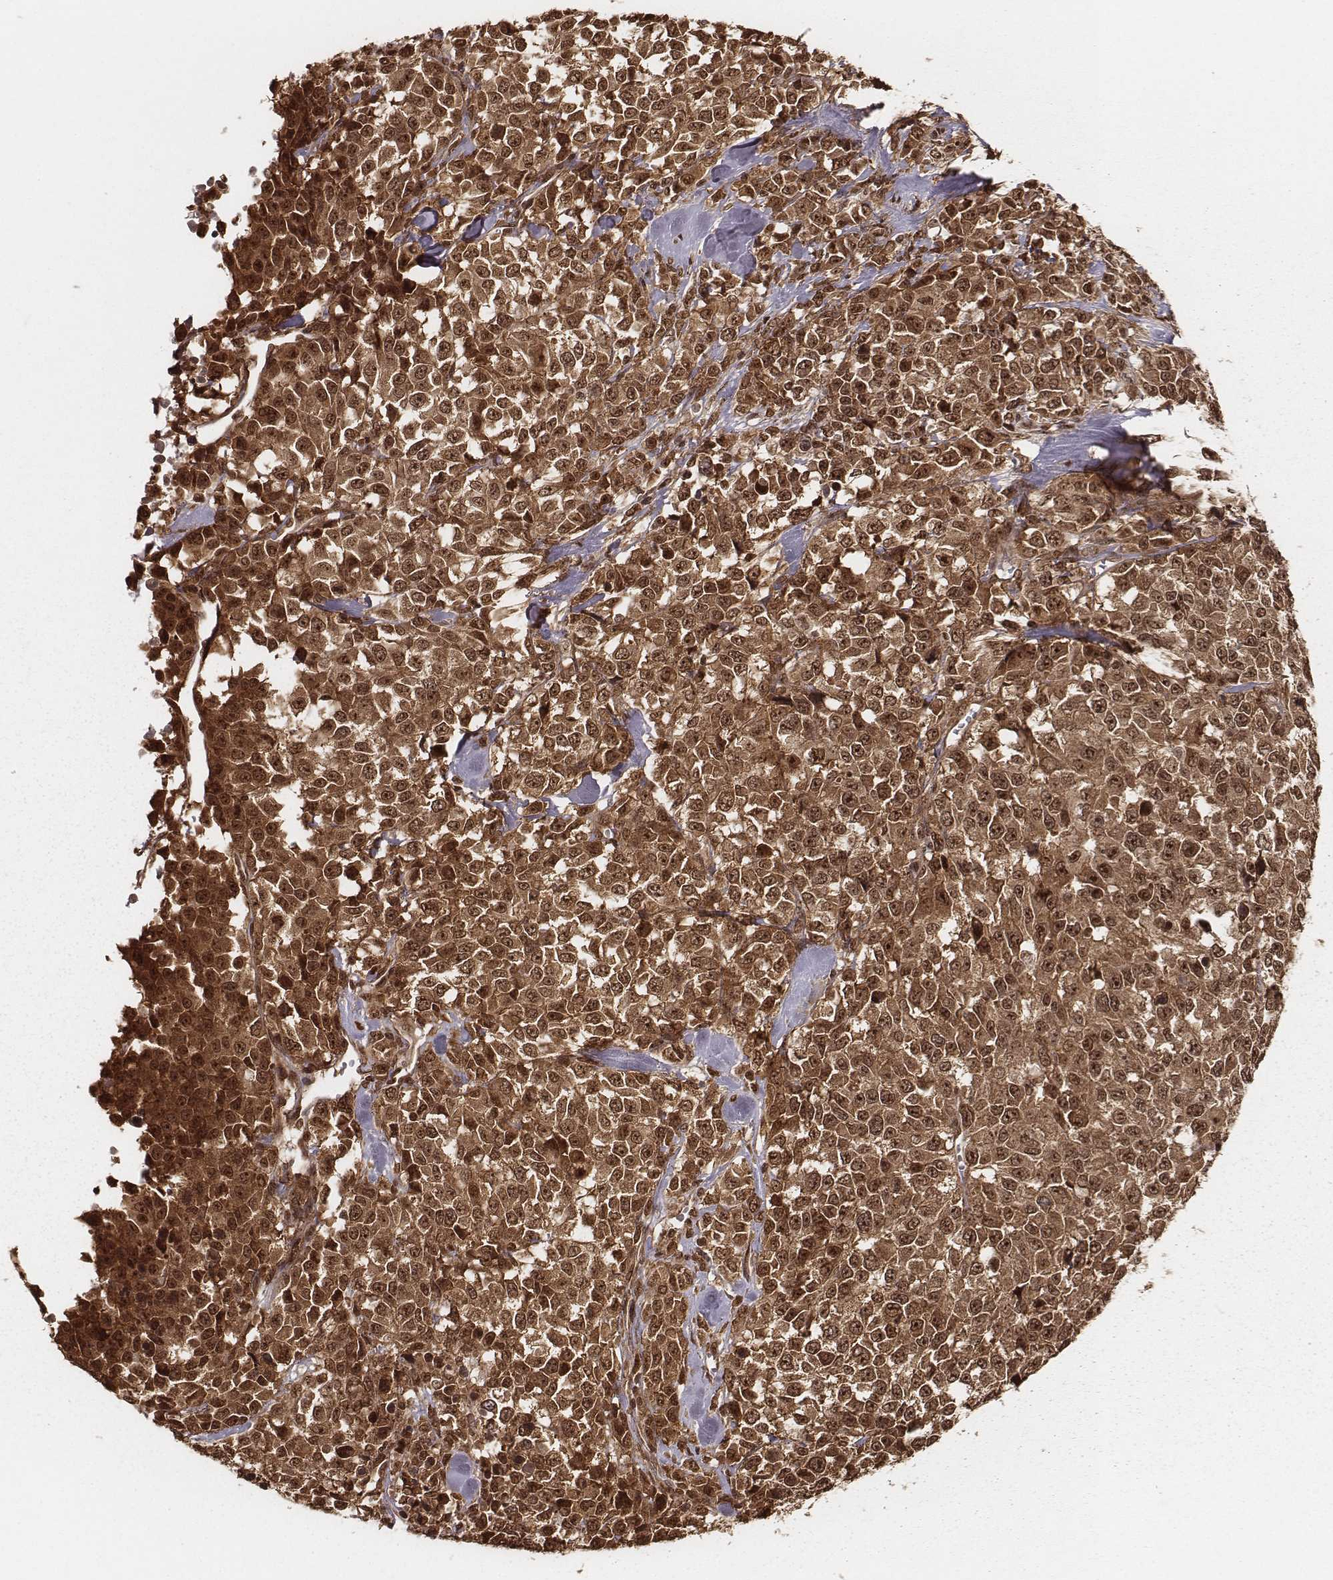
{"staining": {"intensity": "strong", "quantity": ">75%", "location": "cytoplasmic/membranous,nuclear"}, "tissue": "melanoma", "cell_type": "Tumor cells", "image_type": "cancer", "snomed": [{"axis": "morphology", "description": "Malignant melanoma, Metastatic site"}, {"axis": "topography", "description": "Skin"}], "caption": "Protein staining of malignant melanoma (metastatic site) tissue shows strong cytoplasmic/membranous and nuclear staining in approximately >75% of tumor cells.", "gene": "NFX1", "patient": {"sex": "male", "age": 84}}